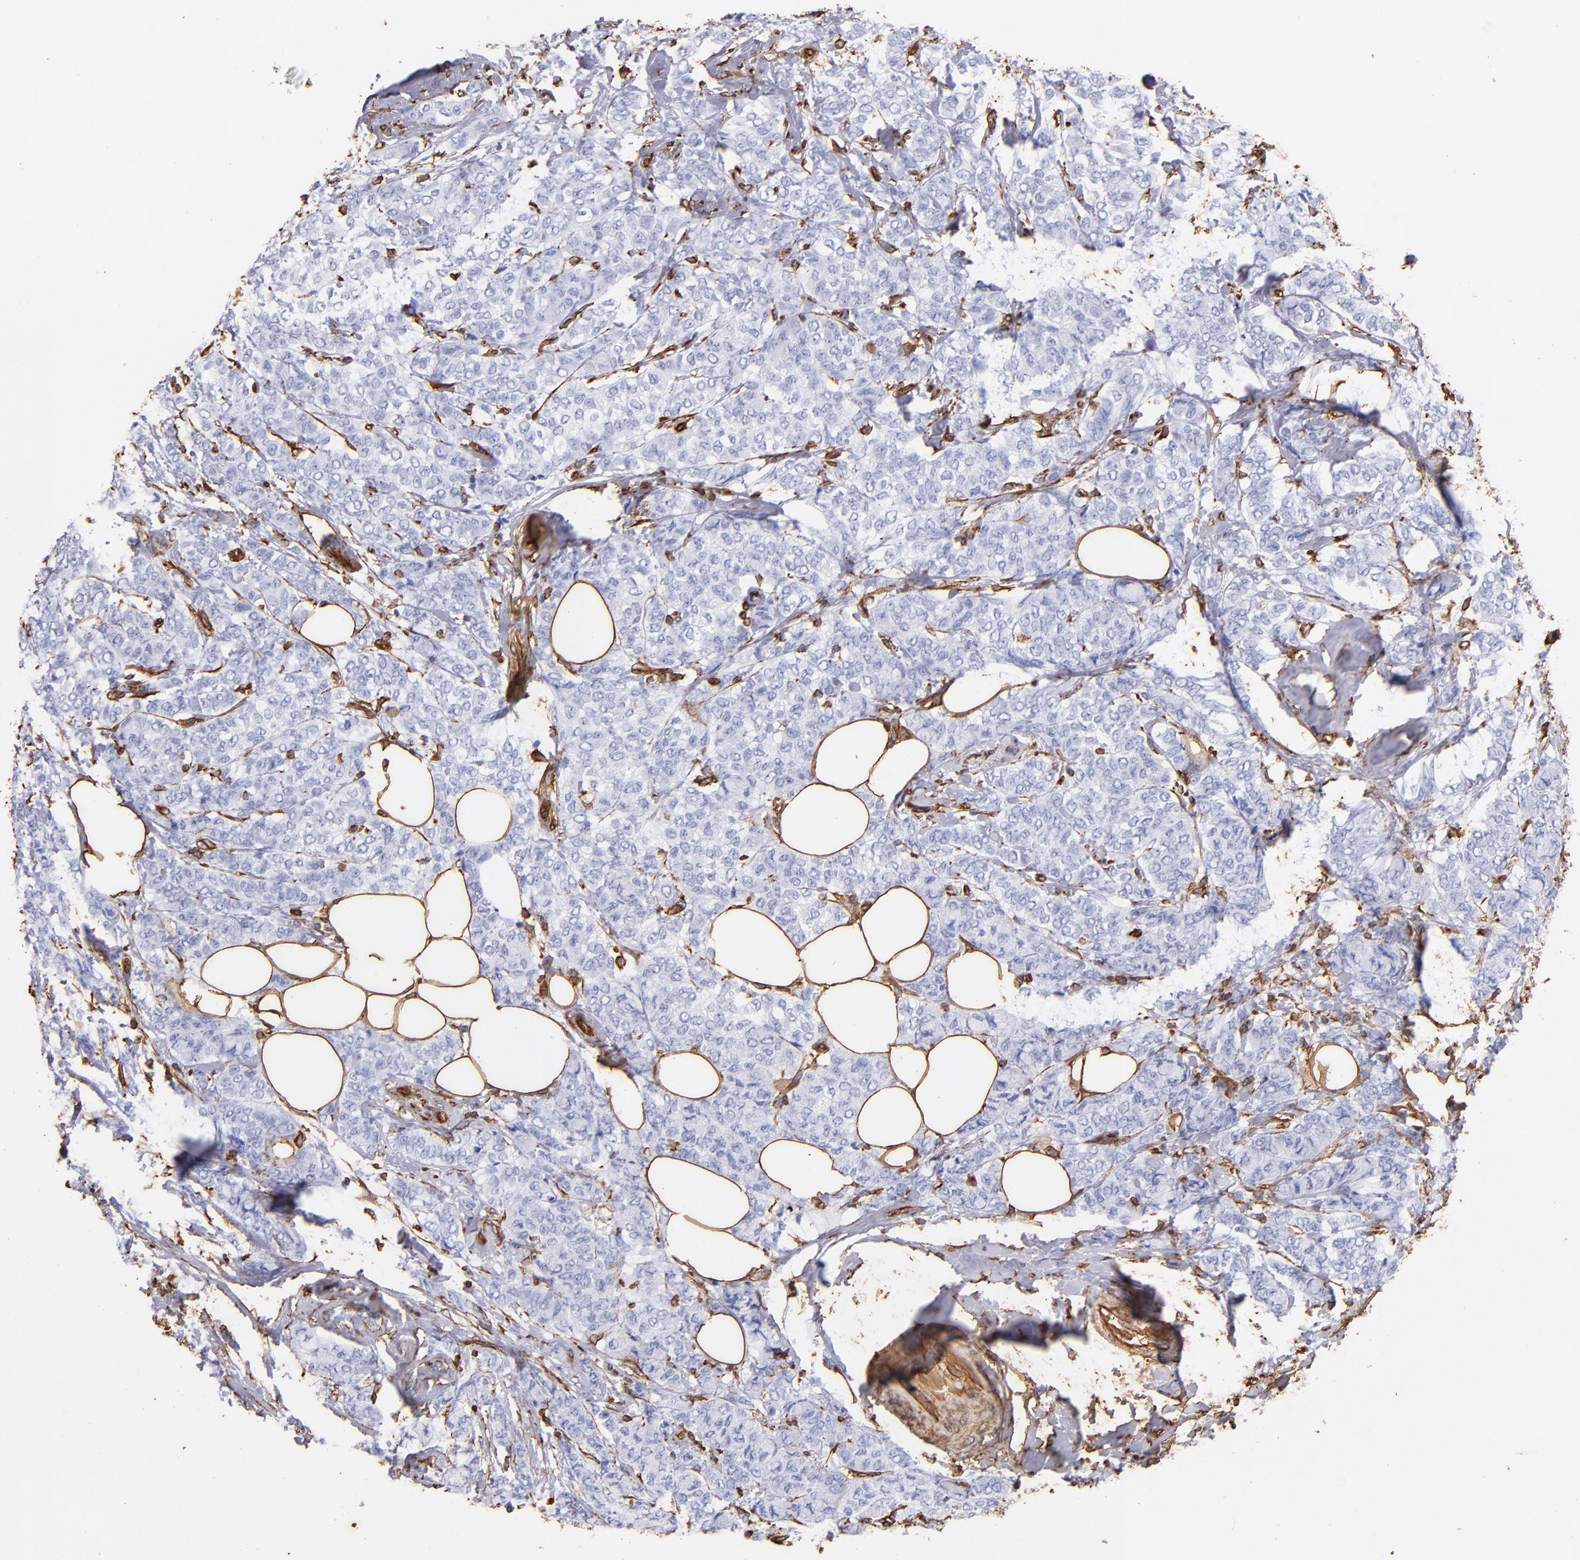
{"staining": {"intensity": "negative", "quantity": "none", "location": "none"}, "tissue": "breast cancer", "cell_type": "Tumor cells", "image_type": "cancer", "snomed": [{"axis": "morphology", "description": "Lobular carcinoma"}, {"axis": "topography", "description": "Breast"}], "caption": "High magnification brightfield microscopy of breast lobular carcinoma stained with DAB (brown) and counterstained with hematoxylin (blue): tumor cells show no significant positivity.", "gene": "VIM", "patient": {"sex": "female", "age": 60}}